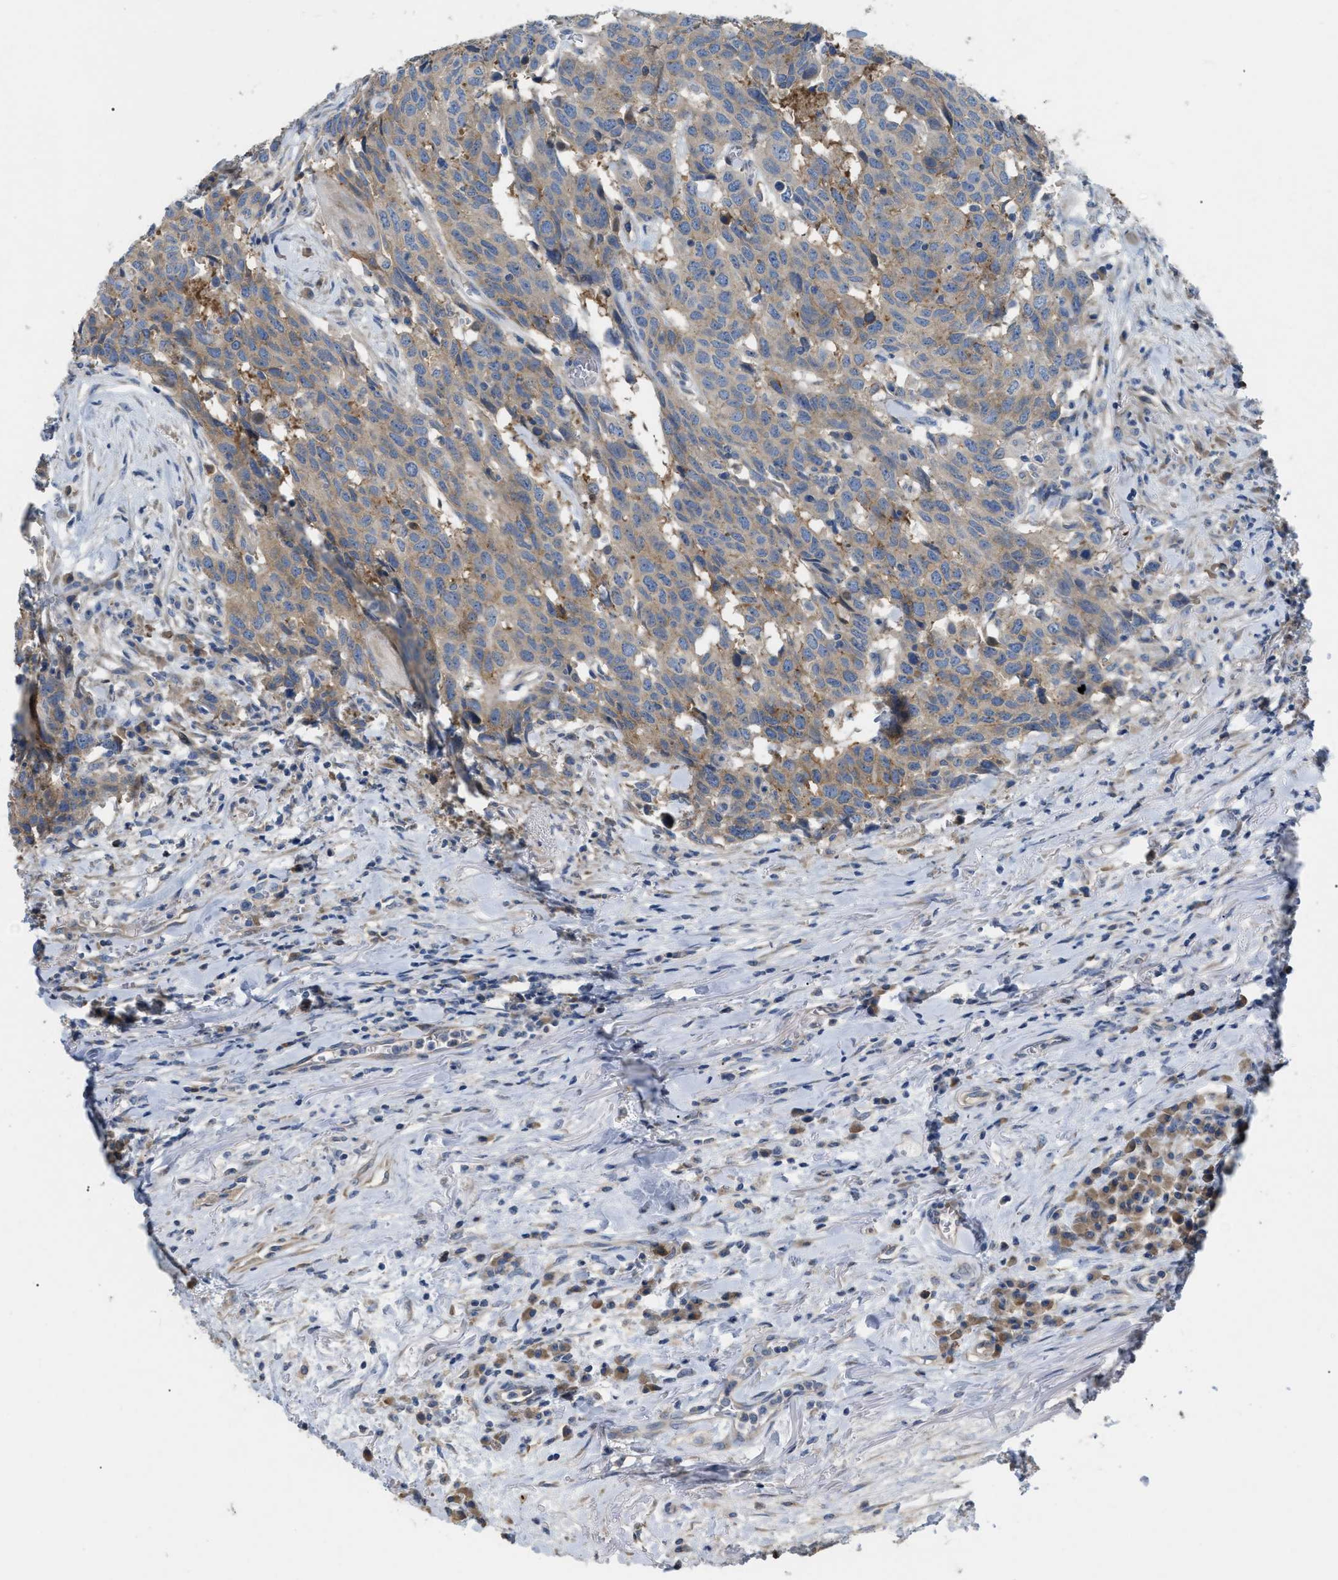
{"staining": {"intensity": "weak", "quantity": ">75%", "location": "cytoplasmic/membranous"}, "tissue": "head and neck cancer", "cell_type": "Tumor cells", "image_type": "cancer", "snomed": [{"axis": "morphology", "description": "Squamous cell carcinoma, NOS"}, {"axis": "topography", "description": "Head-Neck"}], "caption": "Immunohistochemistry (IHC) staining of squamous cell carcinoma (head and neck), which demonstrates low levels of weak cytoplasmic/membranous positivity in about >75% of tumor cells indicating weak cytoplasmic/membranous protein expression. The staining was performed using DAB (3,3'-diaminobenzidine) (brown) for protein detection and nuclei were counterstained in hematoxylin (blue).", "gene": "DHX58", "patient": {"sex": "male", "age": 66}}